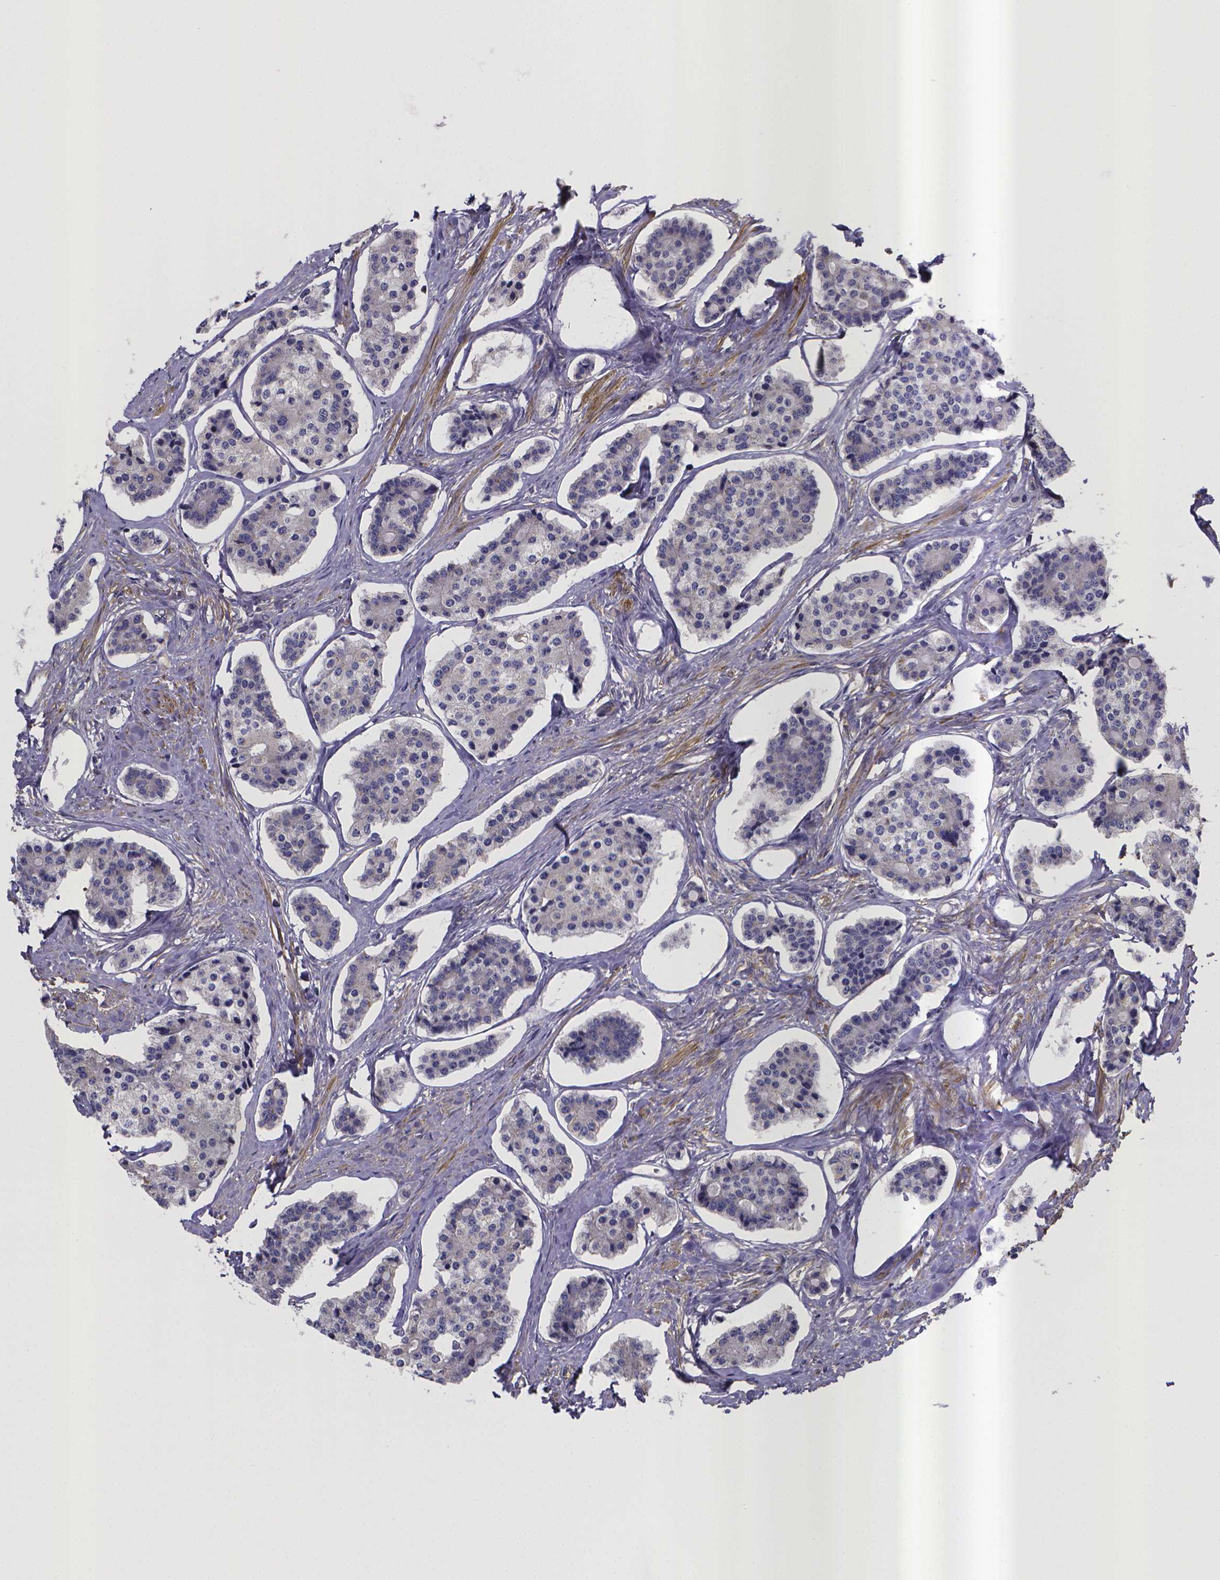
{"staining": {"intensity": "negative", "quantity": "none", "location": "none"}, "tissue": "carcinoid", "cell_type": "Tumor cells", "image_type": "cancer", "snomed": [{"axis": "morphology", "description": "Carcinoid, malignant, NOS"}, {"axis": "topography", "description": "Small intestine"}], "caption": "A photomicrograph of human carcinoid is negative for staining in tumor cells.", "gene": "RERG", "patient": {"sex": "female", "age": 65}}